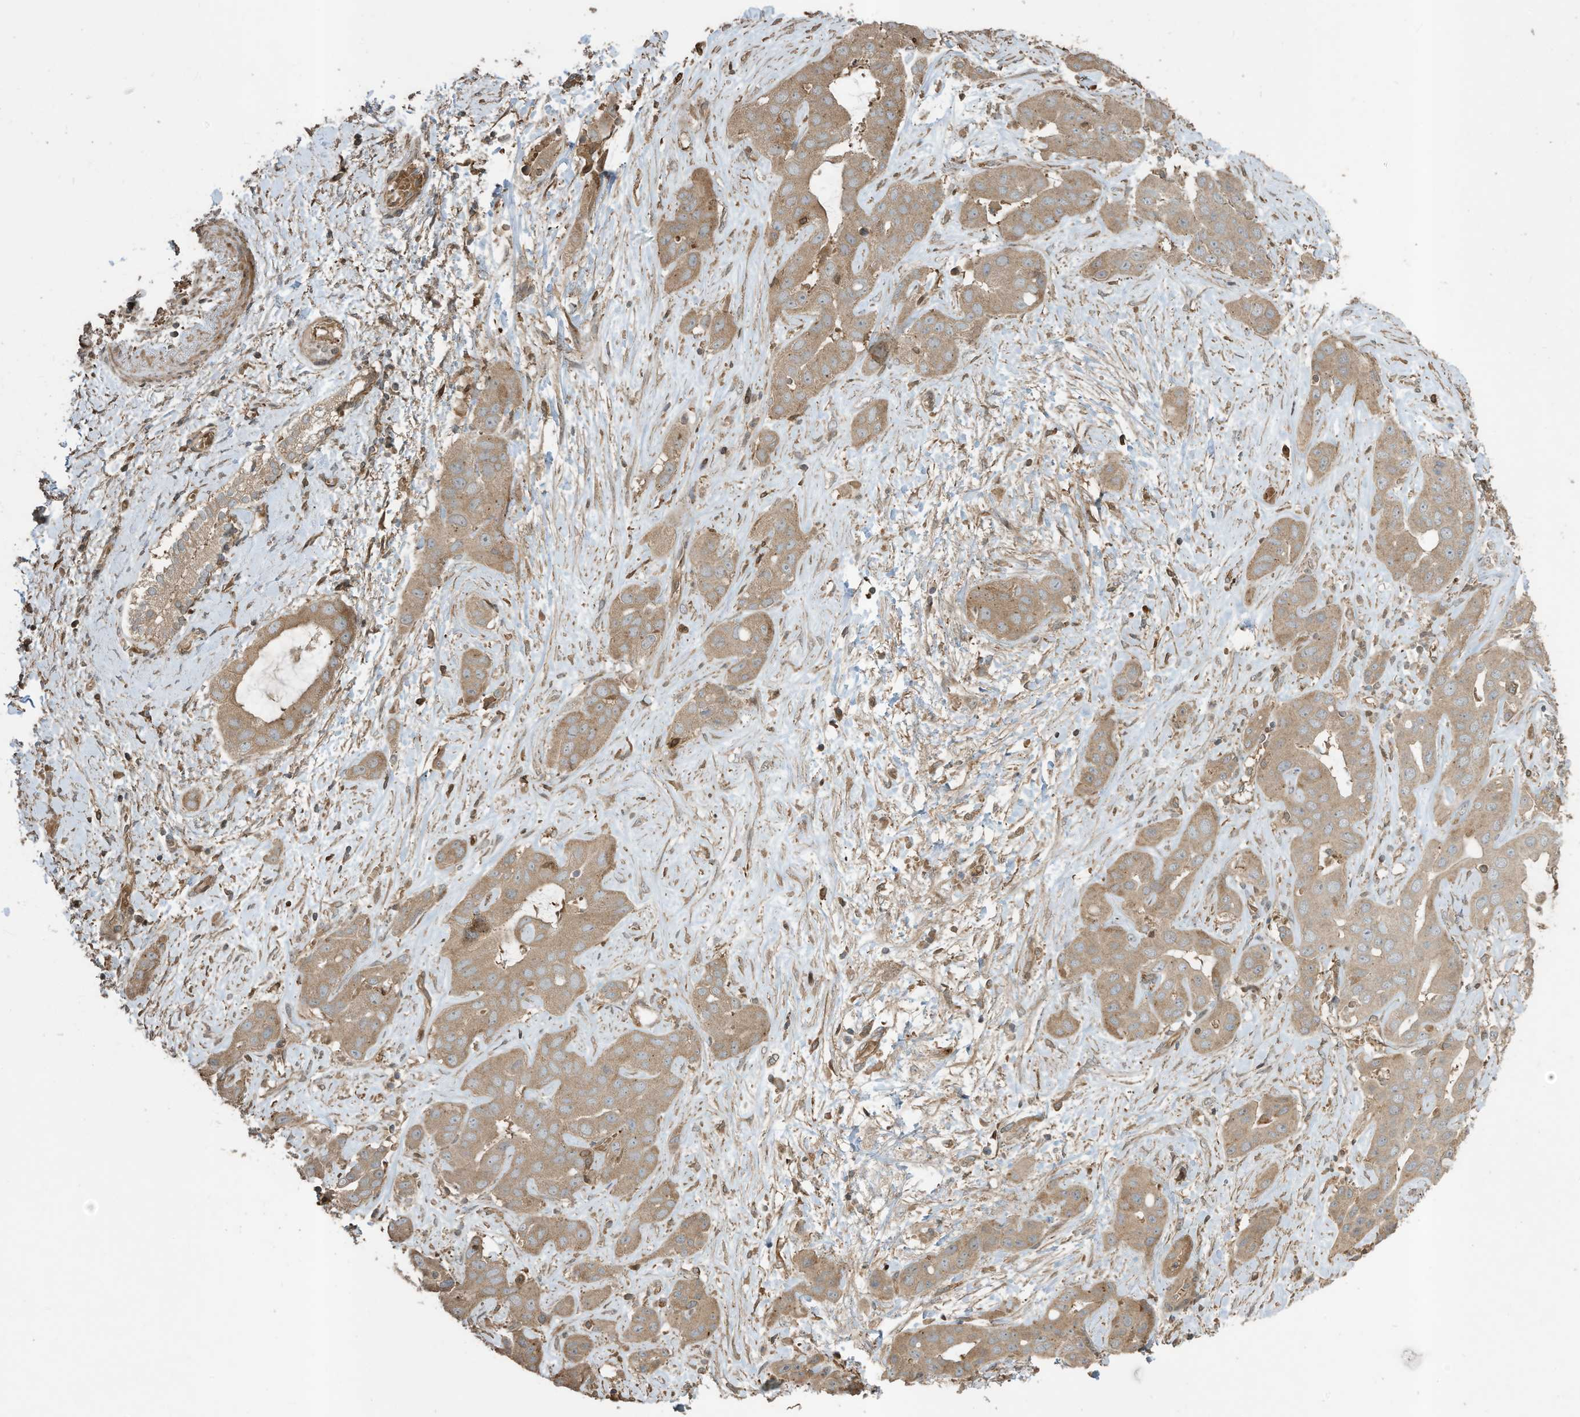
{"staining": {"intensity": "moderate", "quantity": ">75%", "location": "cytoplasmic/membranous"}, "tissue": "liver cancer", "cell_type": "Tumor cells", "image_type": "cancer", "snomed": [{"axis": "morphology", "description": "Cholangiocarcinoma"}, {"axis": "topography", "description": "Liver"}], "caption": "High-magnification brightfield microscopy of liver cancer (cholangiocarcinoma) stained with DAB (brown) and counterstained with hematoxylin (blue). tumor cells exhibit moderate cytoplasmic/membranous staining is appreciated in about>75% of cells.", "gene": "ZNF653", "patient": {"sex": "female", "age": 52}}